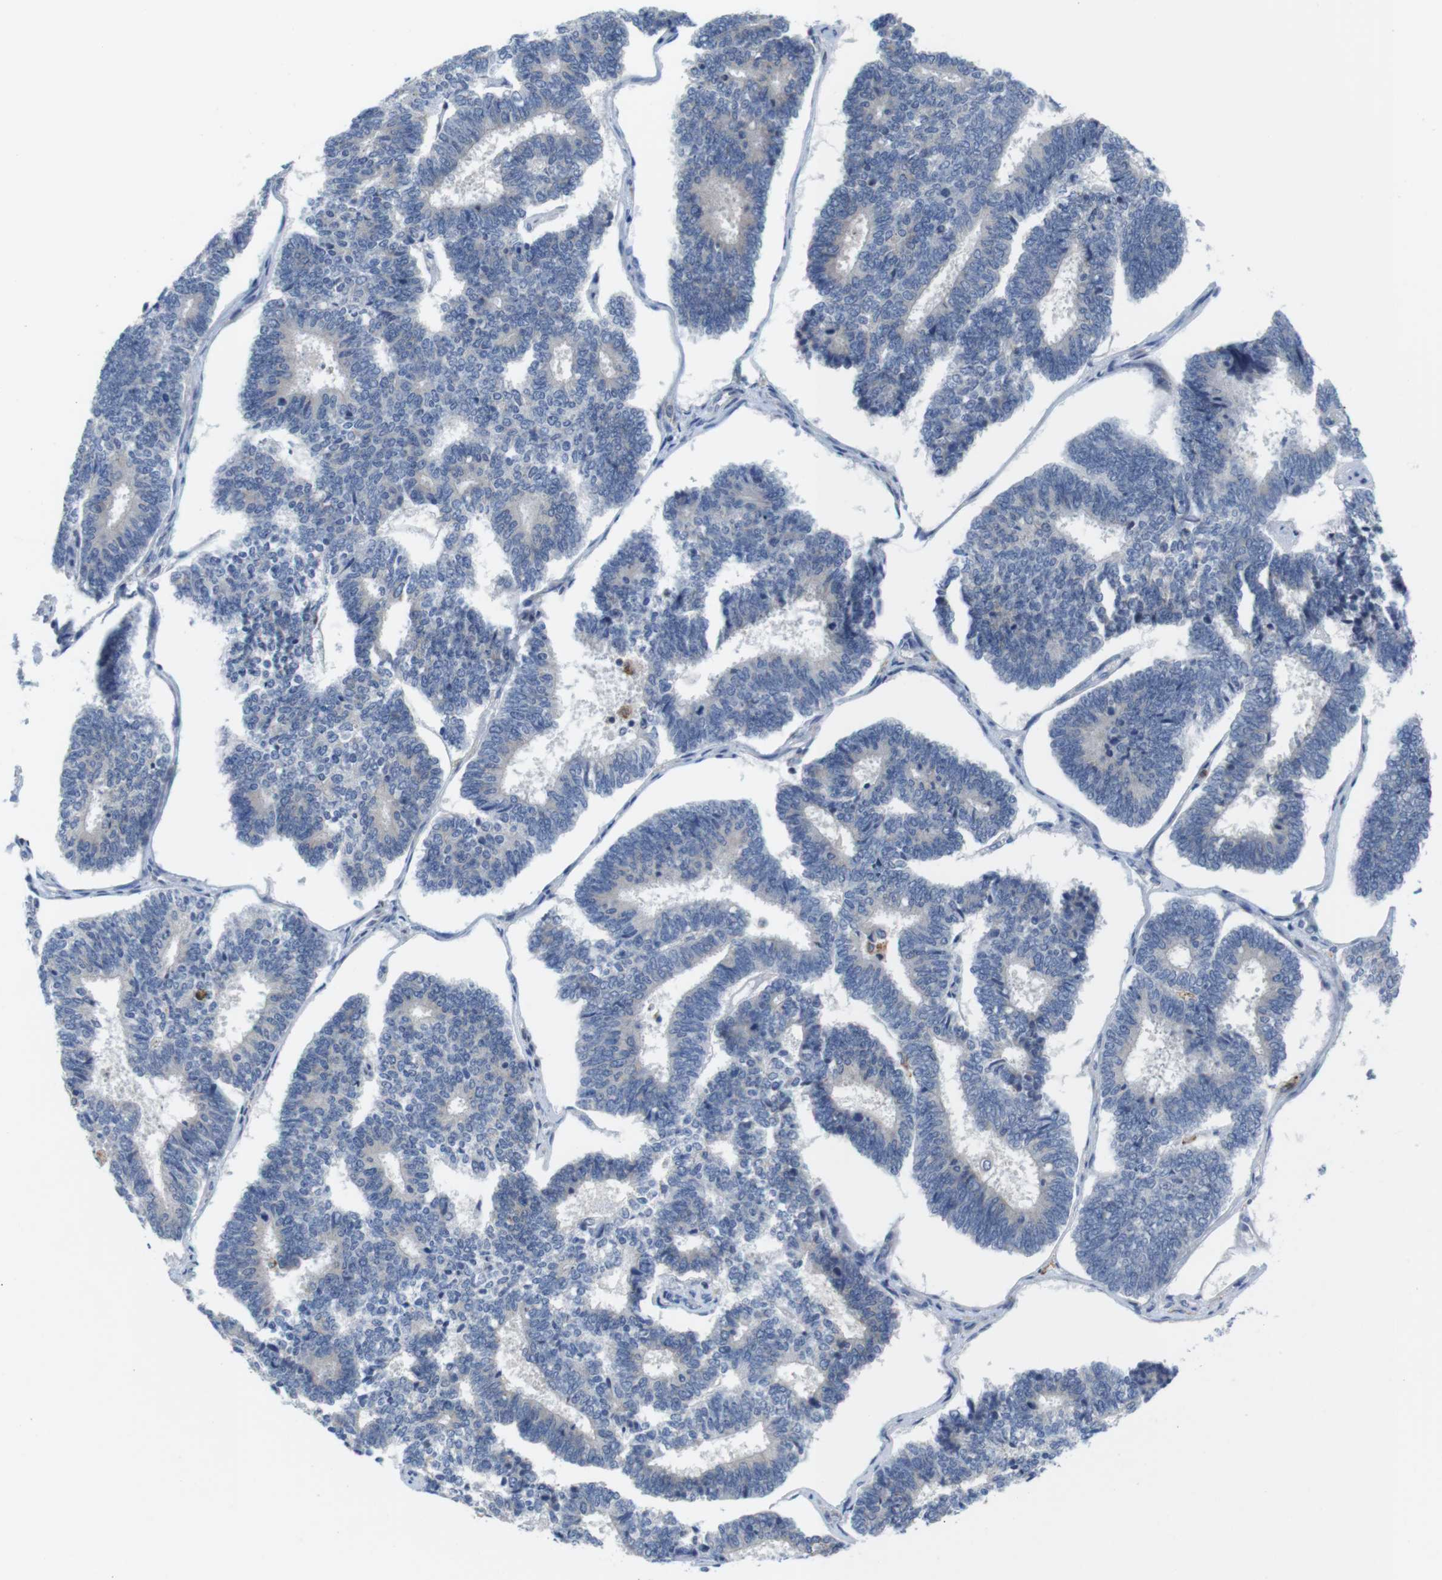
{"staining": {"intensity": "negative", "quantity": "none", "location": "none"}, "tissue": "endometrial cancer", "cell_type": "Tumor cells", "image_type": "cancer", "snomed": [{"axis": "morphology", "description": "Adenocarcinoma, NOS"}, {"axis": "topography", "description": "Endometrium"}], "caption": "A micrograph of human endometrial cancer is negative for staining in tumor cells.", "gene": "CNGA2", "patient": {"sex": "female", "age": 70}}